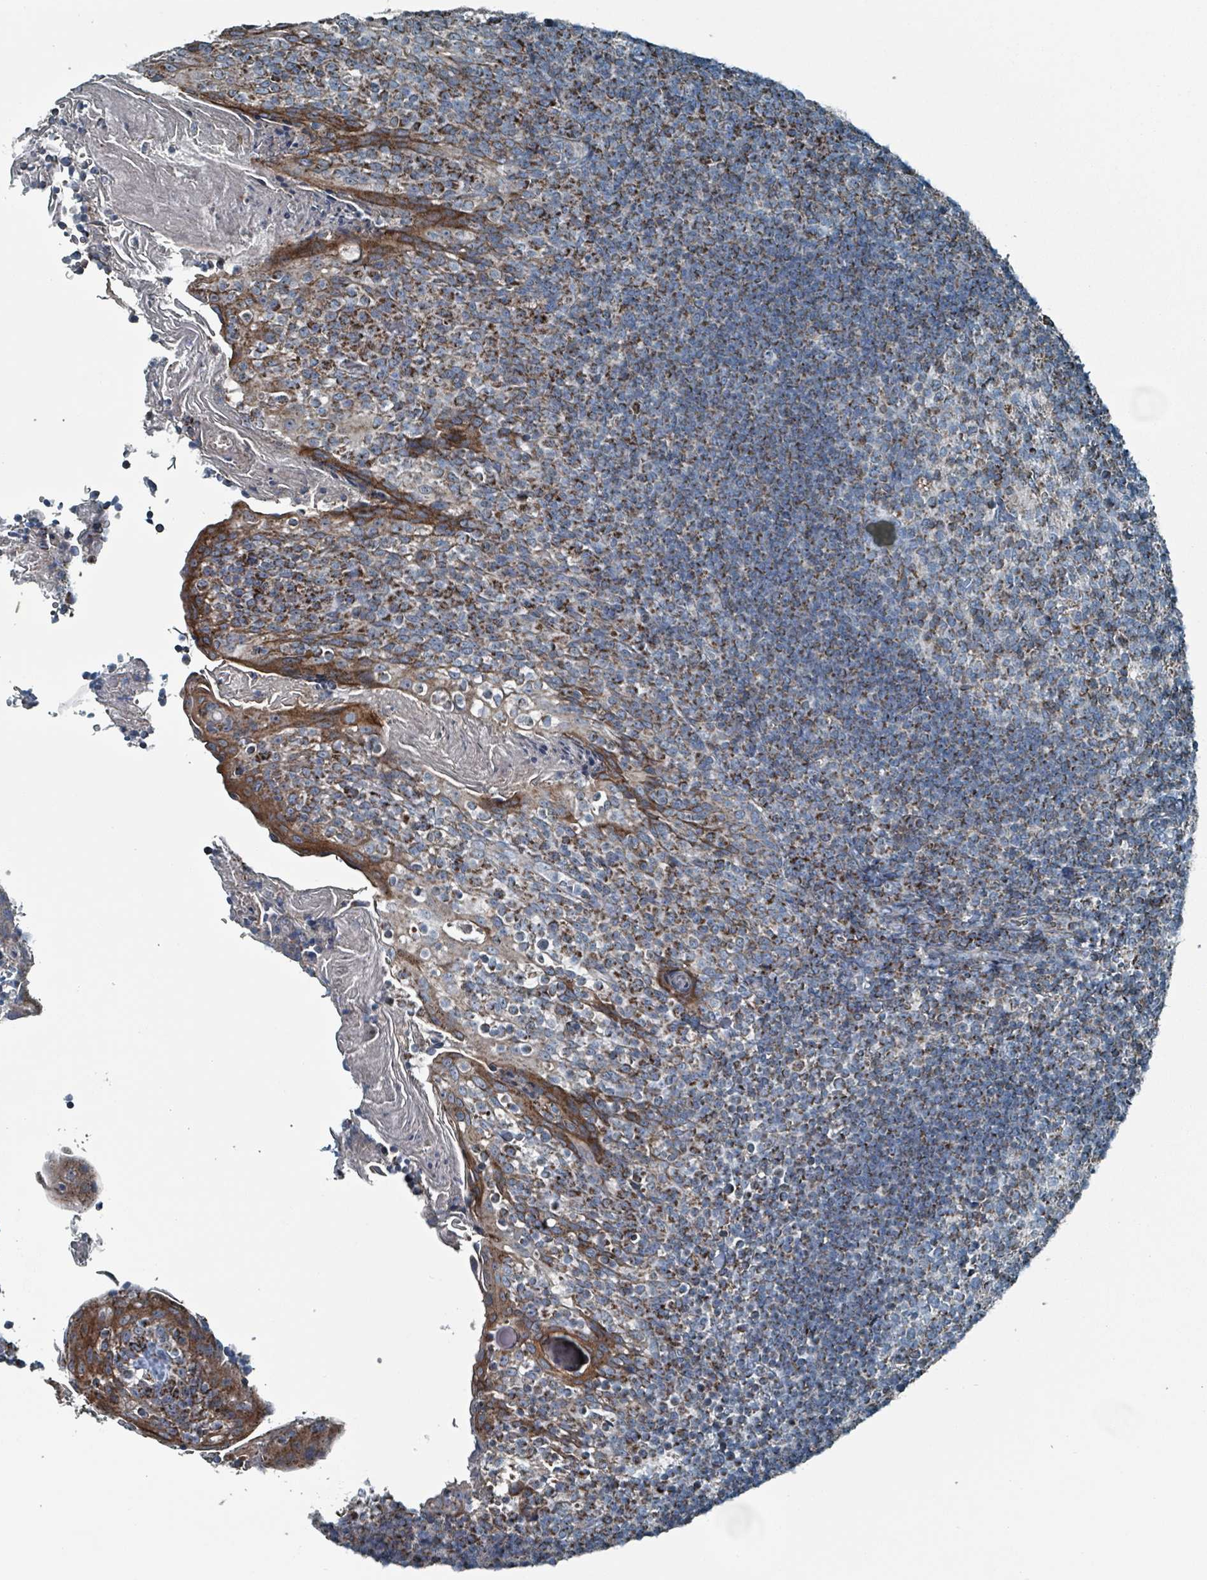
{"staining": {"intensity": "moderate", "quantity": "<25%", "location": "cytoplasmic/membranous"}, "tissue": "tonsil", "cell_type": "Germinal center cells", "image_type": "normal", "snomed": [{"axis": "morphology", "description": "Normal tissue, NOS"}, {"axis": "topography", "description": "Tonsil"}], "caption": "Immunohistochemistry of benign human tonsil reveals low levels of moderate cytoplasmic/membranous expression in approximately <25% of germinal center cells.", "gene": "ABHD18", "patient": {"sex": "female", "age": 10}}